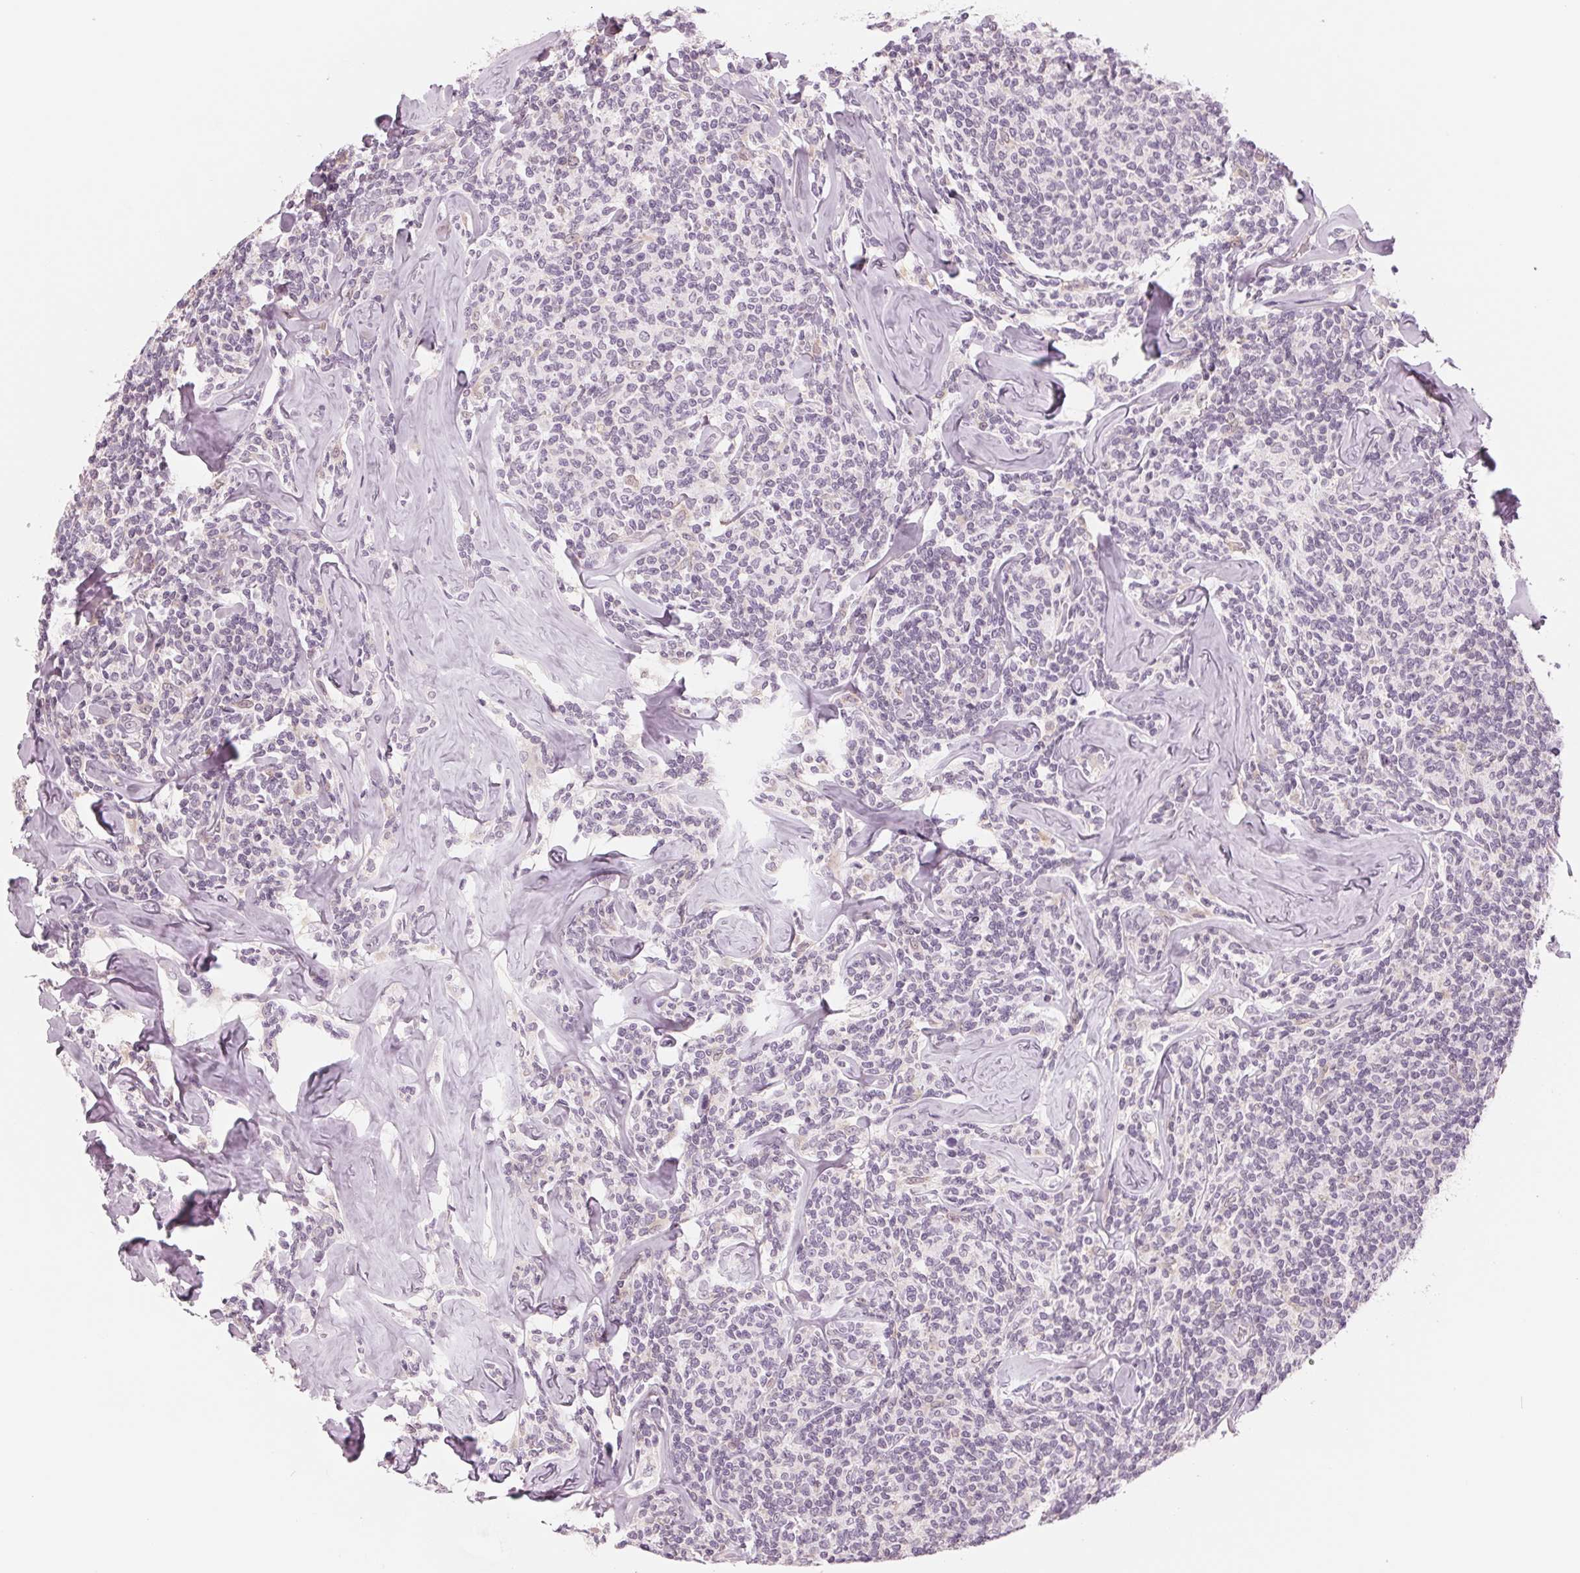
{"staining": {"intensity": "negative", "quantity": "none", "location": "none"}, "tissue": "lymphoma", "cell_type": "Tumor cells", "image_type": "cancer", "snomed": [{"axis": "morphology", "description": "Malignant lymphoma, non-Hodgkin's type, Low grade"}, {"axis": "topography", "description": "Lymph node"}], "caption": "An immunohistochemistry (IHC) image of lymphoma is shown. There is no staining in tumor cells of lymphoma.", "gene": "IL9R", "patient": {"sex": "female", "age": 56}}